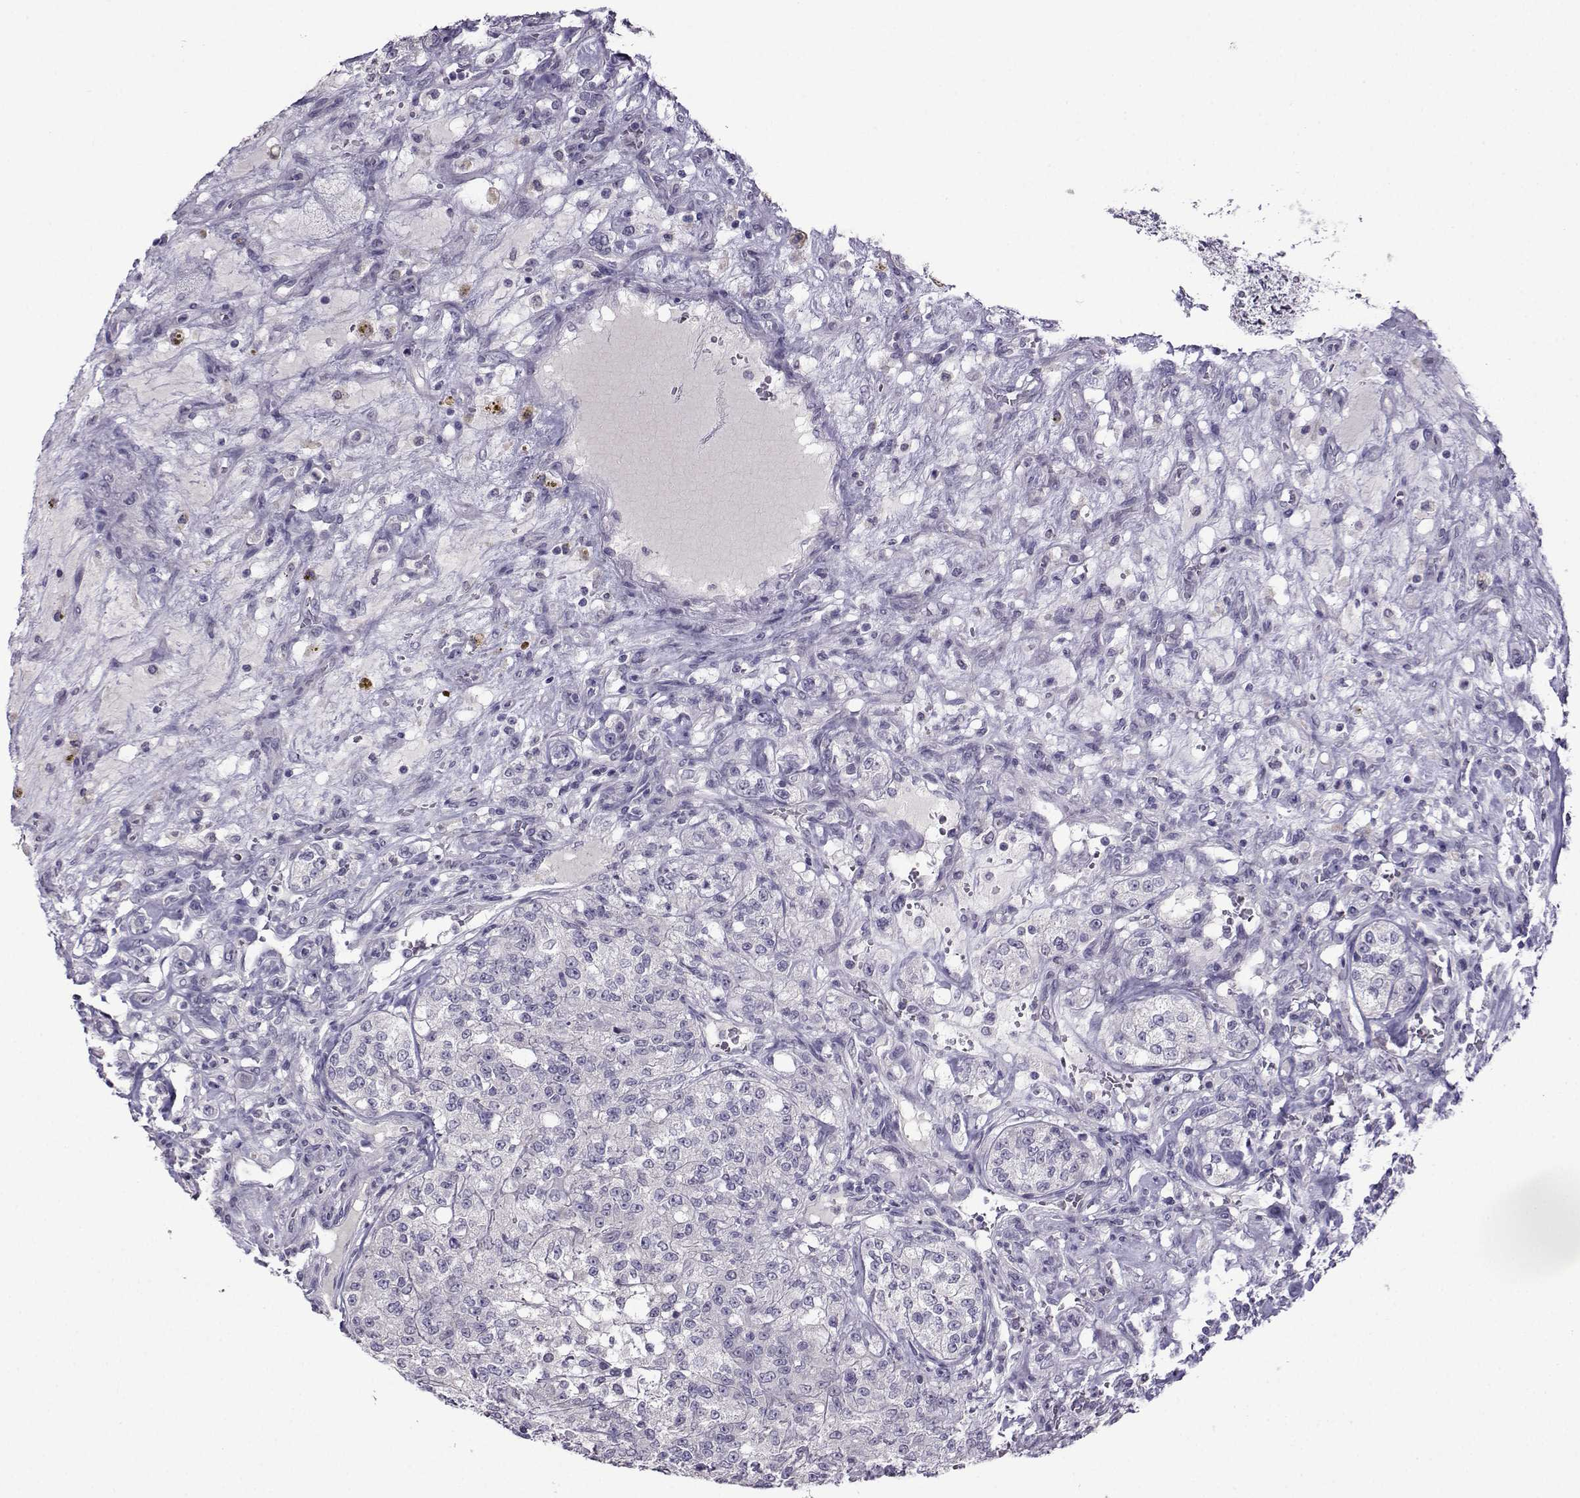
{"staining": {"intensity": "negative", "quantity": "none", "location": "none"}, "tissue": "renal cancer", "cell_type": "Tumor cells", "image_type": "cancer", "snomed": [{"axis": "morphology", "description": "Adenocarcinoma, NOS"}, {"axis": "topography", "description": "Kidney"}], "caption": "An immunohistochemistry micrograph of renal adenocarcinoma is shown. There is no staining in tumor cells of renal adenocarcinoma. (IHC, brightfield microscopy, high magnification).", "gene": "CRYBB1", "patient": {"sex": "female", "age": 63}}